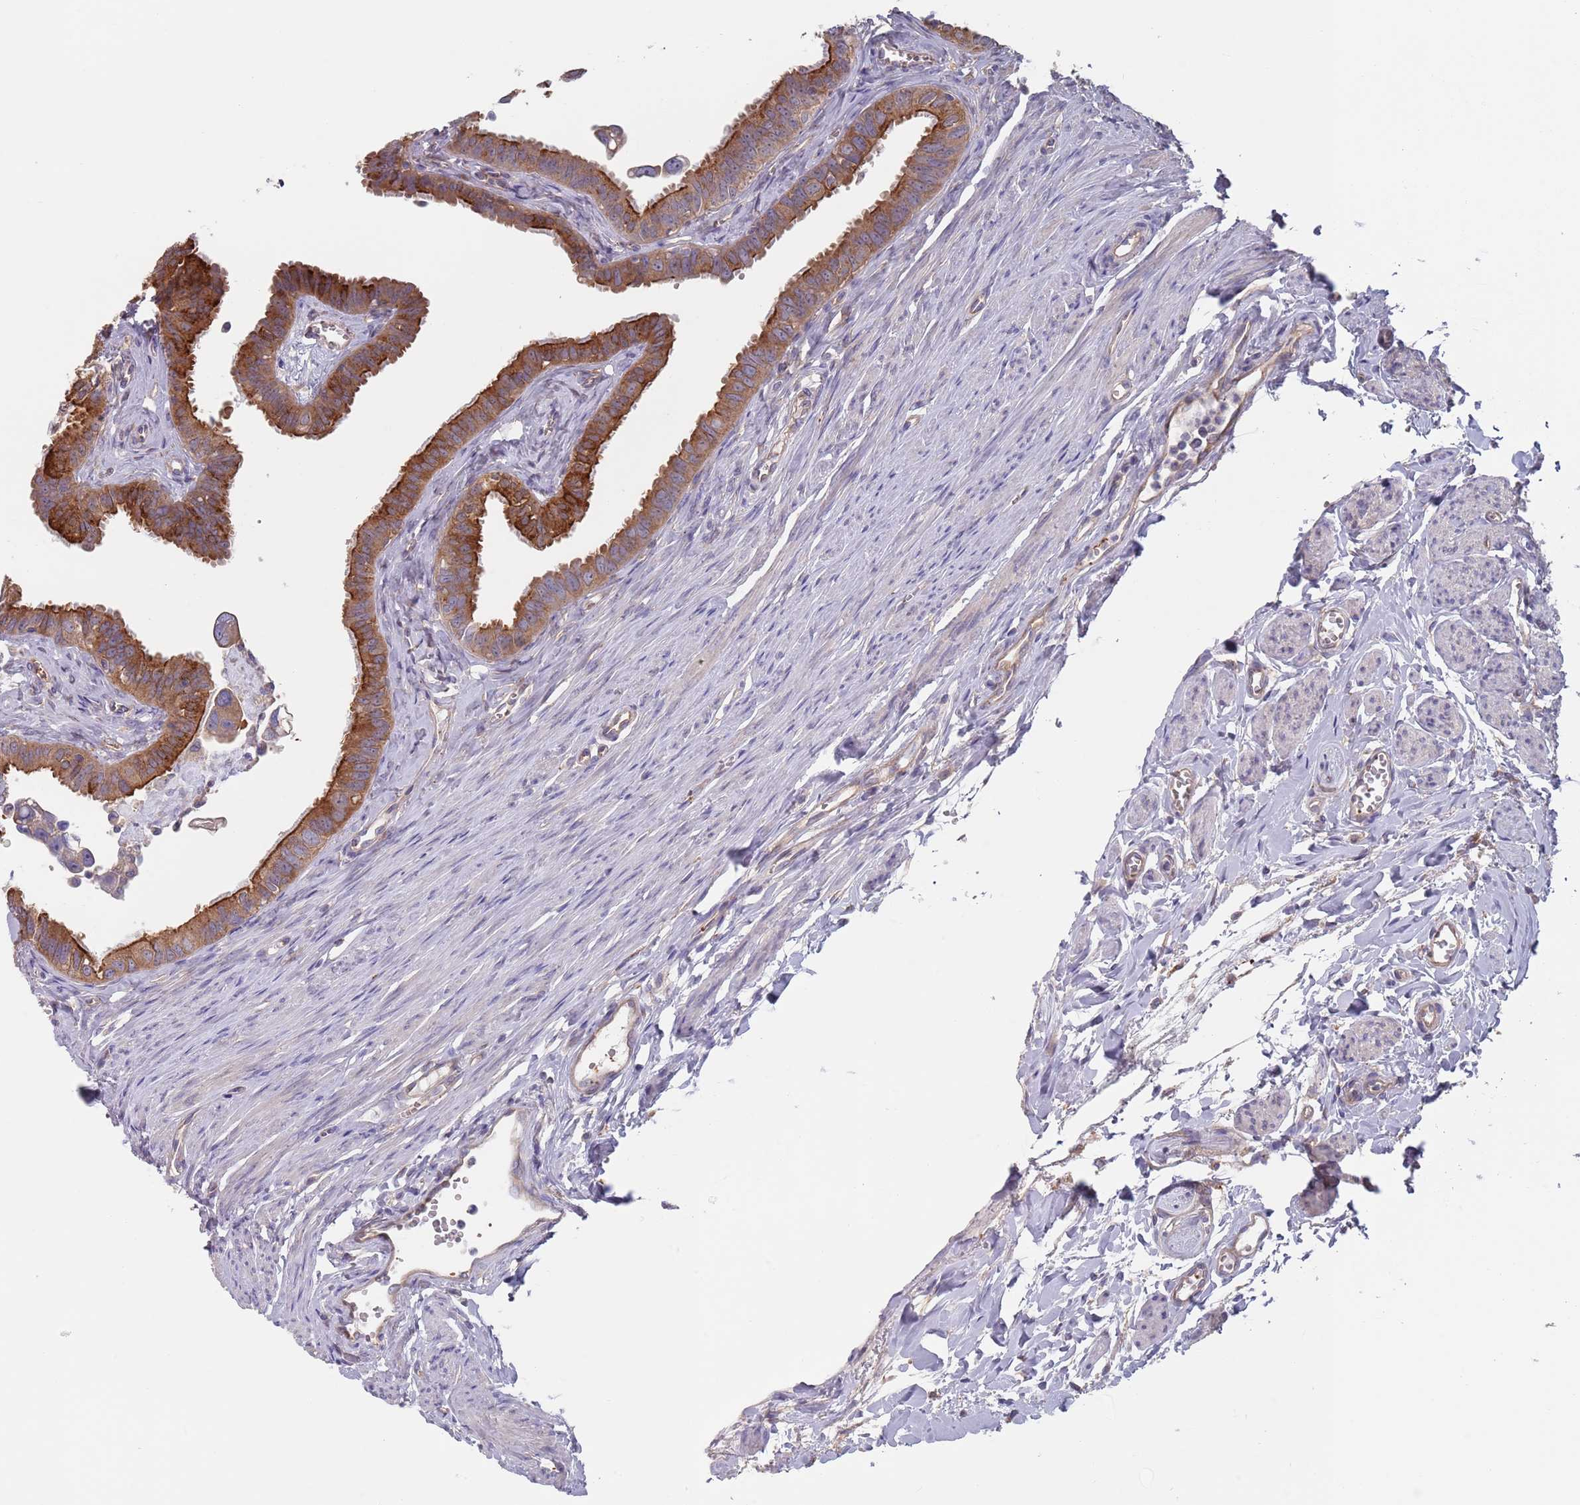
{"staining": {"intensity": "strong", "quantity": ">75%", "location": "cytoplasmic/membranous"}, "tissue": "fallopian tube", "cell_type": "Glandular cells", "image_type": "normal", "snomed": [{"axis": "morphology", "description": "Normal tissue, NOS"}, {"axis": "morphology", "description": "Carcinoma, NOS"}, {"axis": "topography", "description": "Fallopian tube"}, {"axis": "topography", "description": "Ovary"}], "caption": "High-power microscopy captured an immunohistochemistry image of normal fallopian tube, revealing strong cytoplasmic/membranous positivity in about >75% of glandular cells.", "gene": "APPL2", "patient": {"sex": "female", "age": 59}}